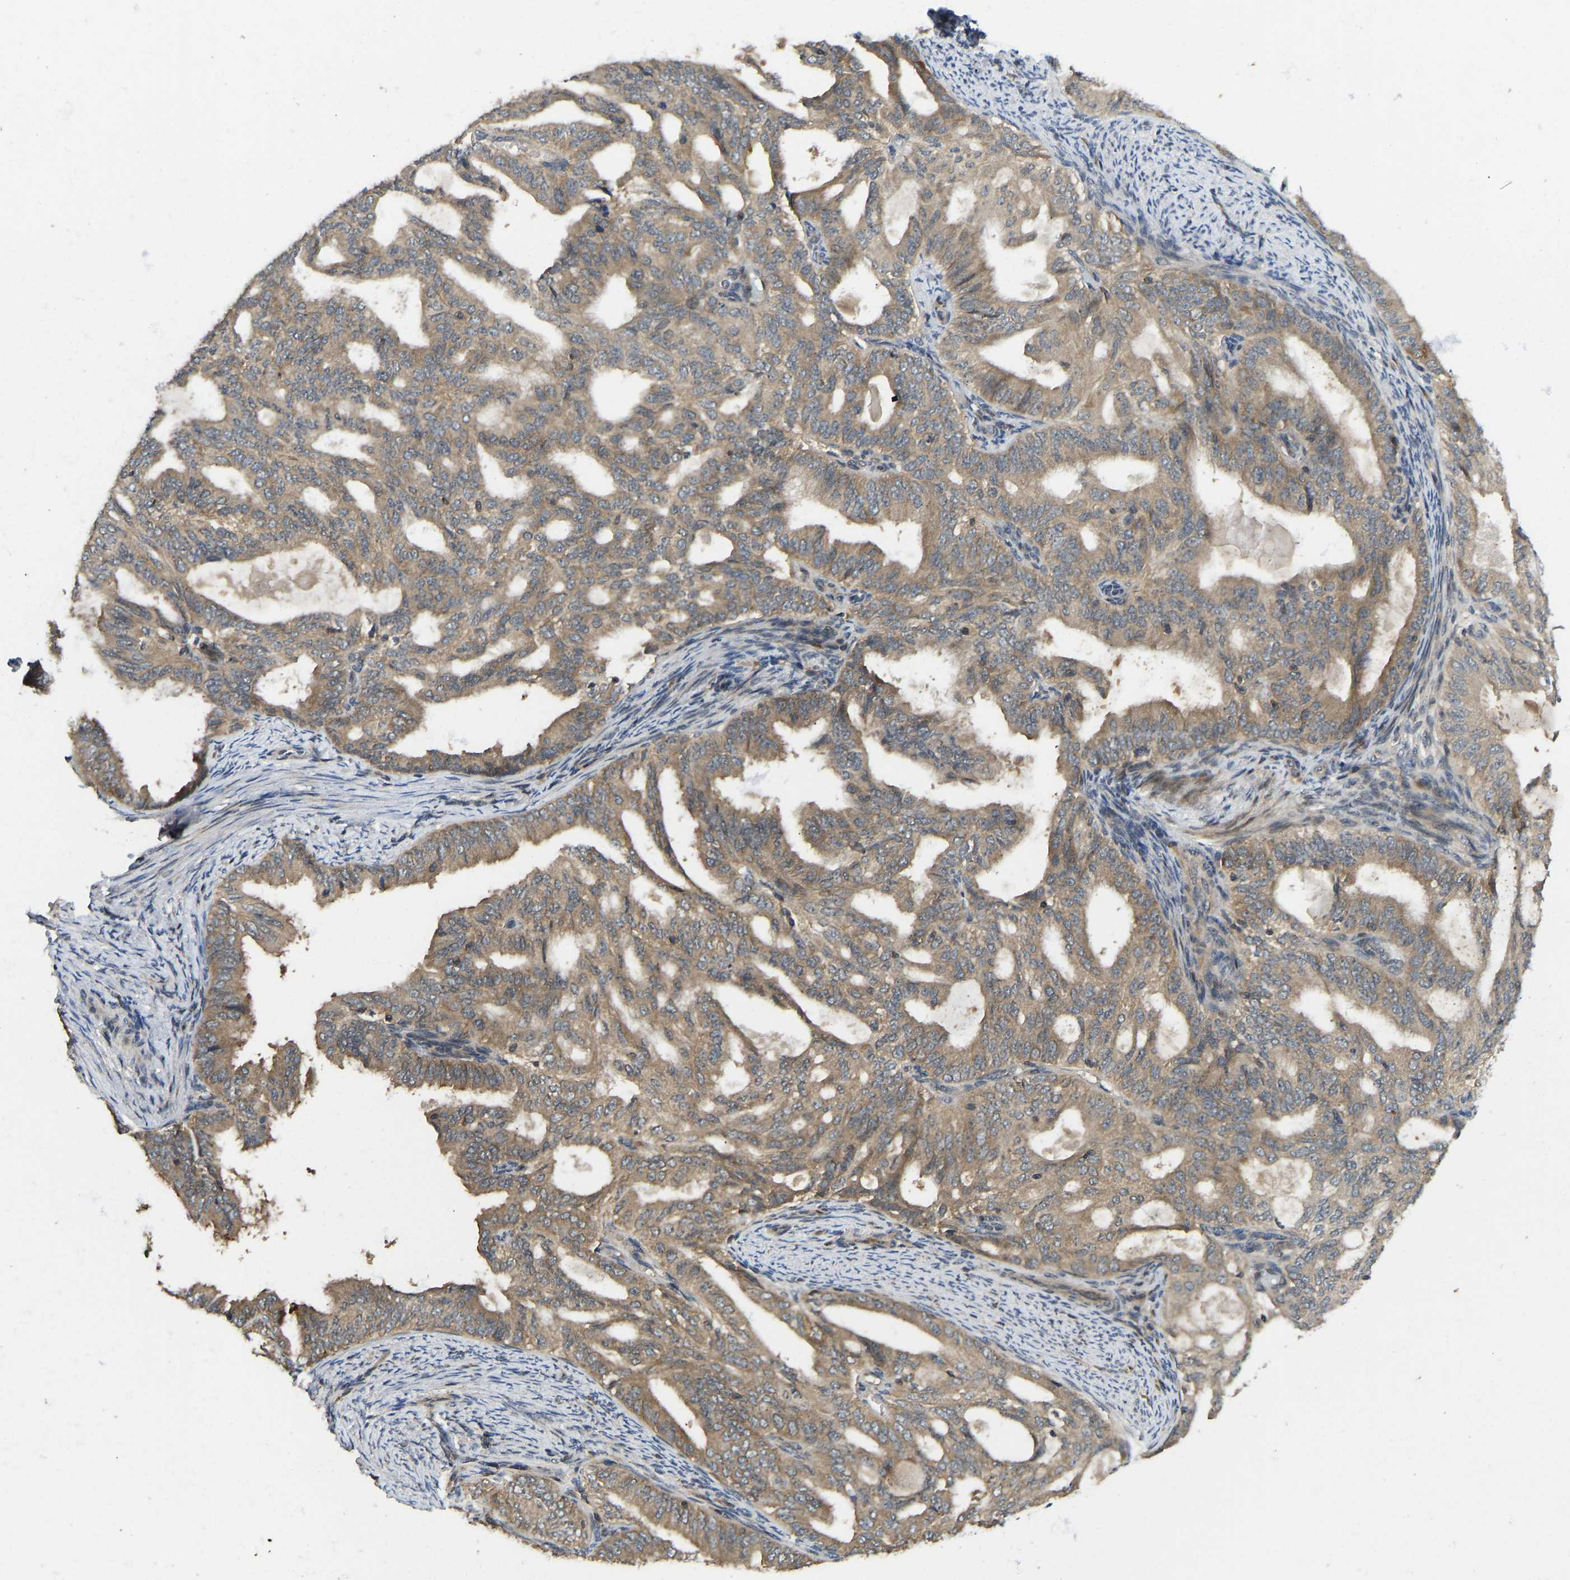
{"staining": {"intensity": "moderate", "quantity": ">75%", "location": "cytoplasmic/membranous"}, "tissue": "endometrial cancer", "cell_type": "Tumor cells", "image_type": "cancer", "snomed": [{"axis": "morphology", "description": "Adenocarcinoma, NOS"}, {"axis": "topography", "description": "Endometrium"}], "caption": "A photomicrograph of human endometrial cancer stained for a protein demonstrates moderate cytoplasmic/membranous brown staining in tumor cells.", "gene": "NDRG3", "patient": {"sex": "female", "age": 58}}